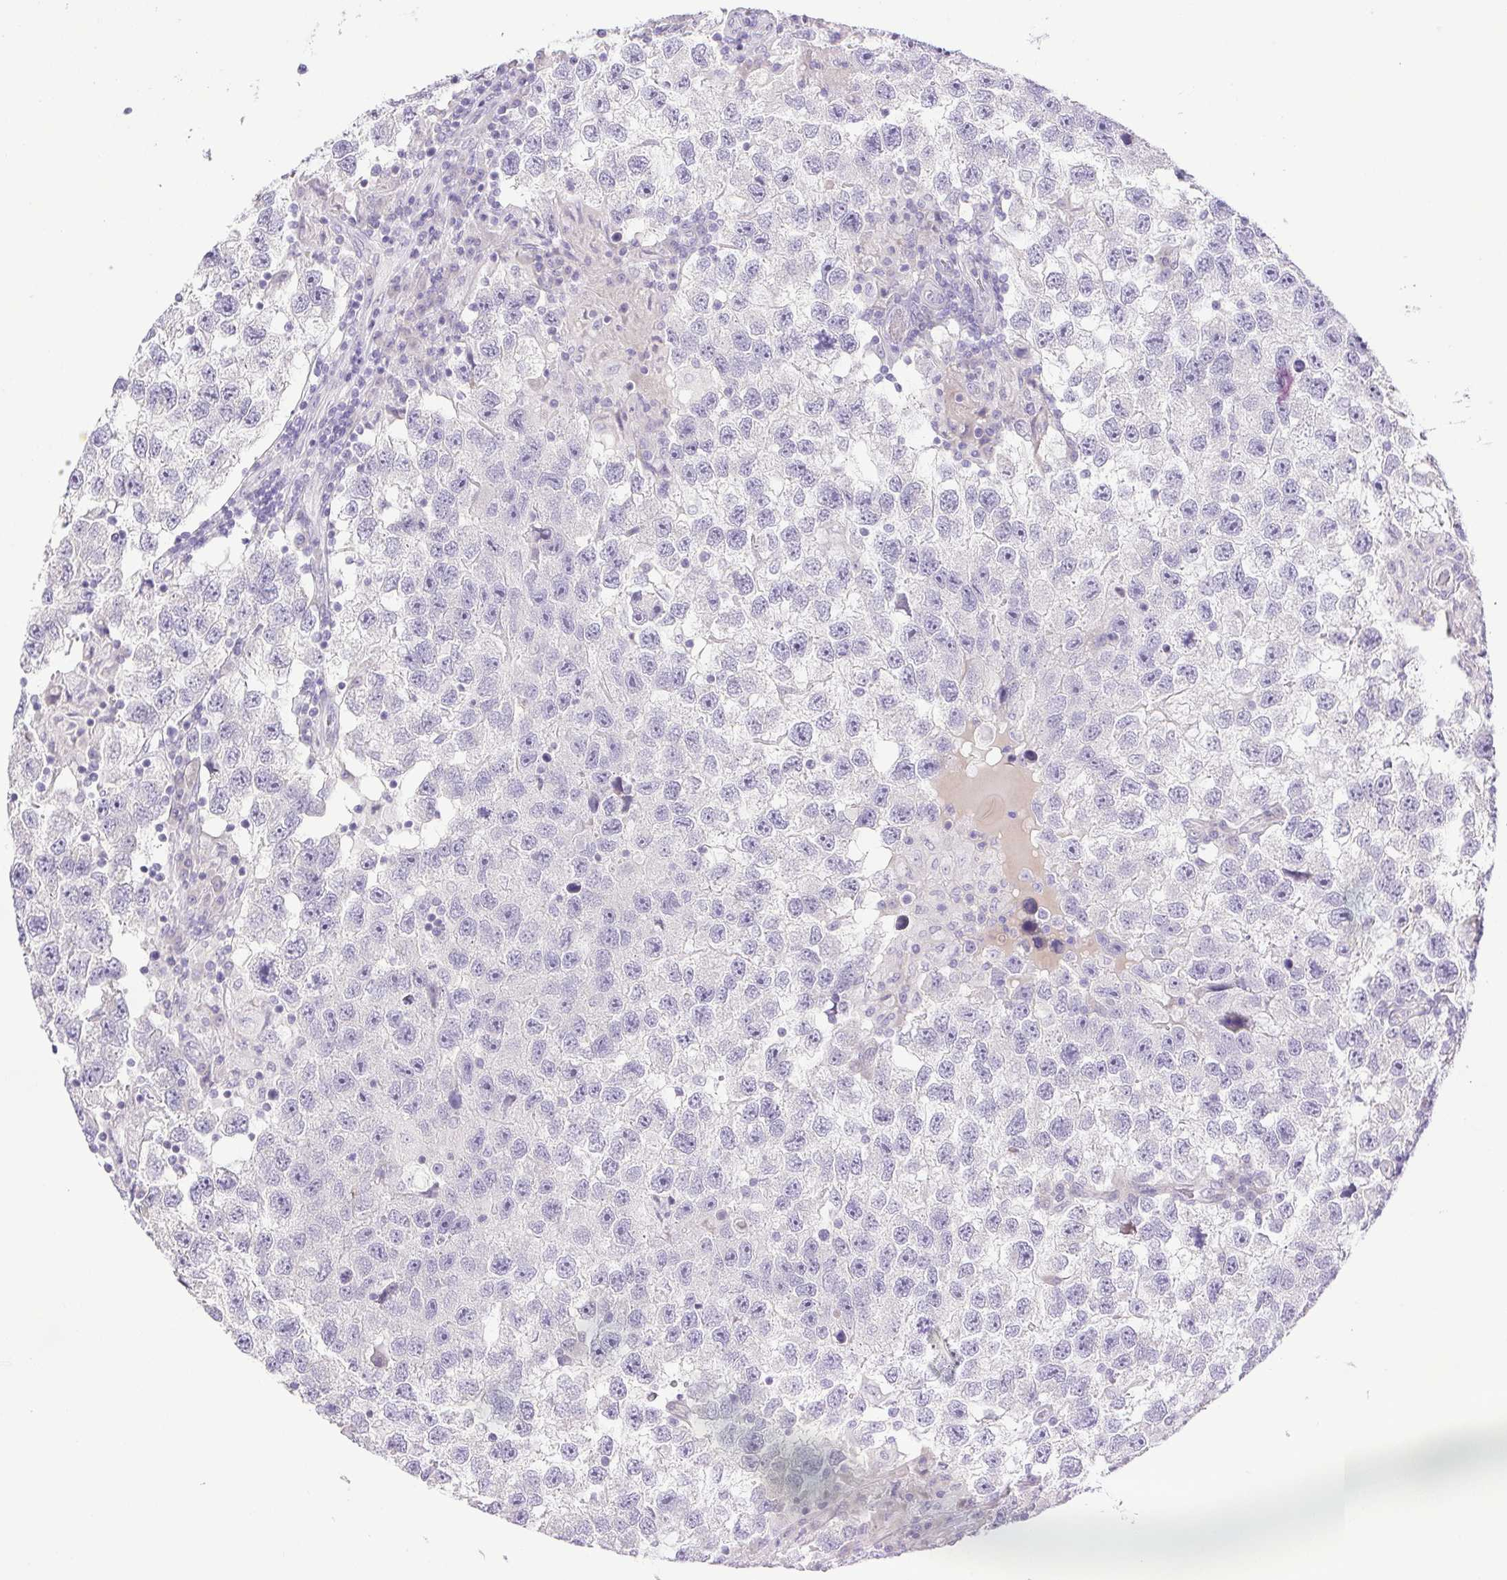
{"staining": {"intensity": "negative", "quantity": "none", "location": "none"}, "tissue": "testis cancer", "cell_type": "Tumor cells", "image_type": "cancer", "snomed": [{"axis": "morphology", "description": "Seminoma, NOS"}, {"axis": "topography", "description": "Testis"}], "caption": "High magnification brightfield microscopy of testis cancer stained with DAB (3,3'-diaminobenzidine) (brown) and counterstained with hematoxylin (blue): tumor cells show no significant expression. The staining is performed using DAB (3,3'-diaminobenzidine) brown chromogen with nuclei counter-stained in using hematoxylin.", "gene": "PAPPA2", "patient": {"sex": "male", "age": 26}}